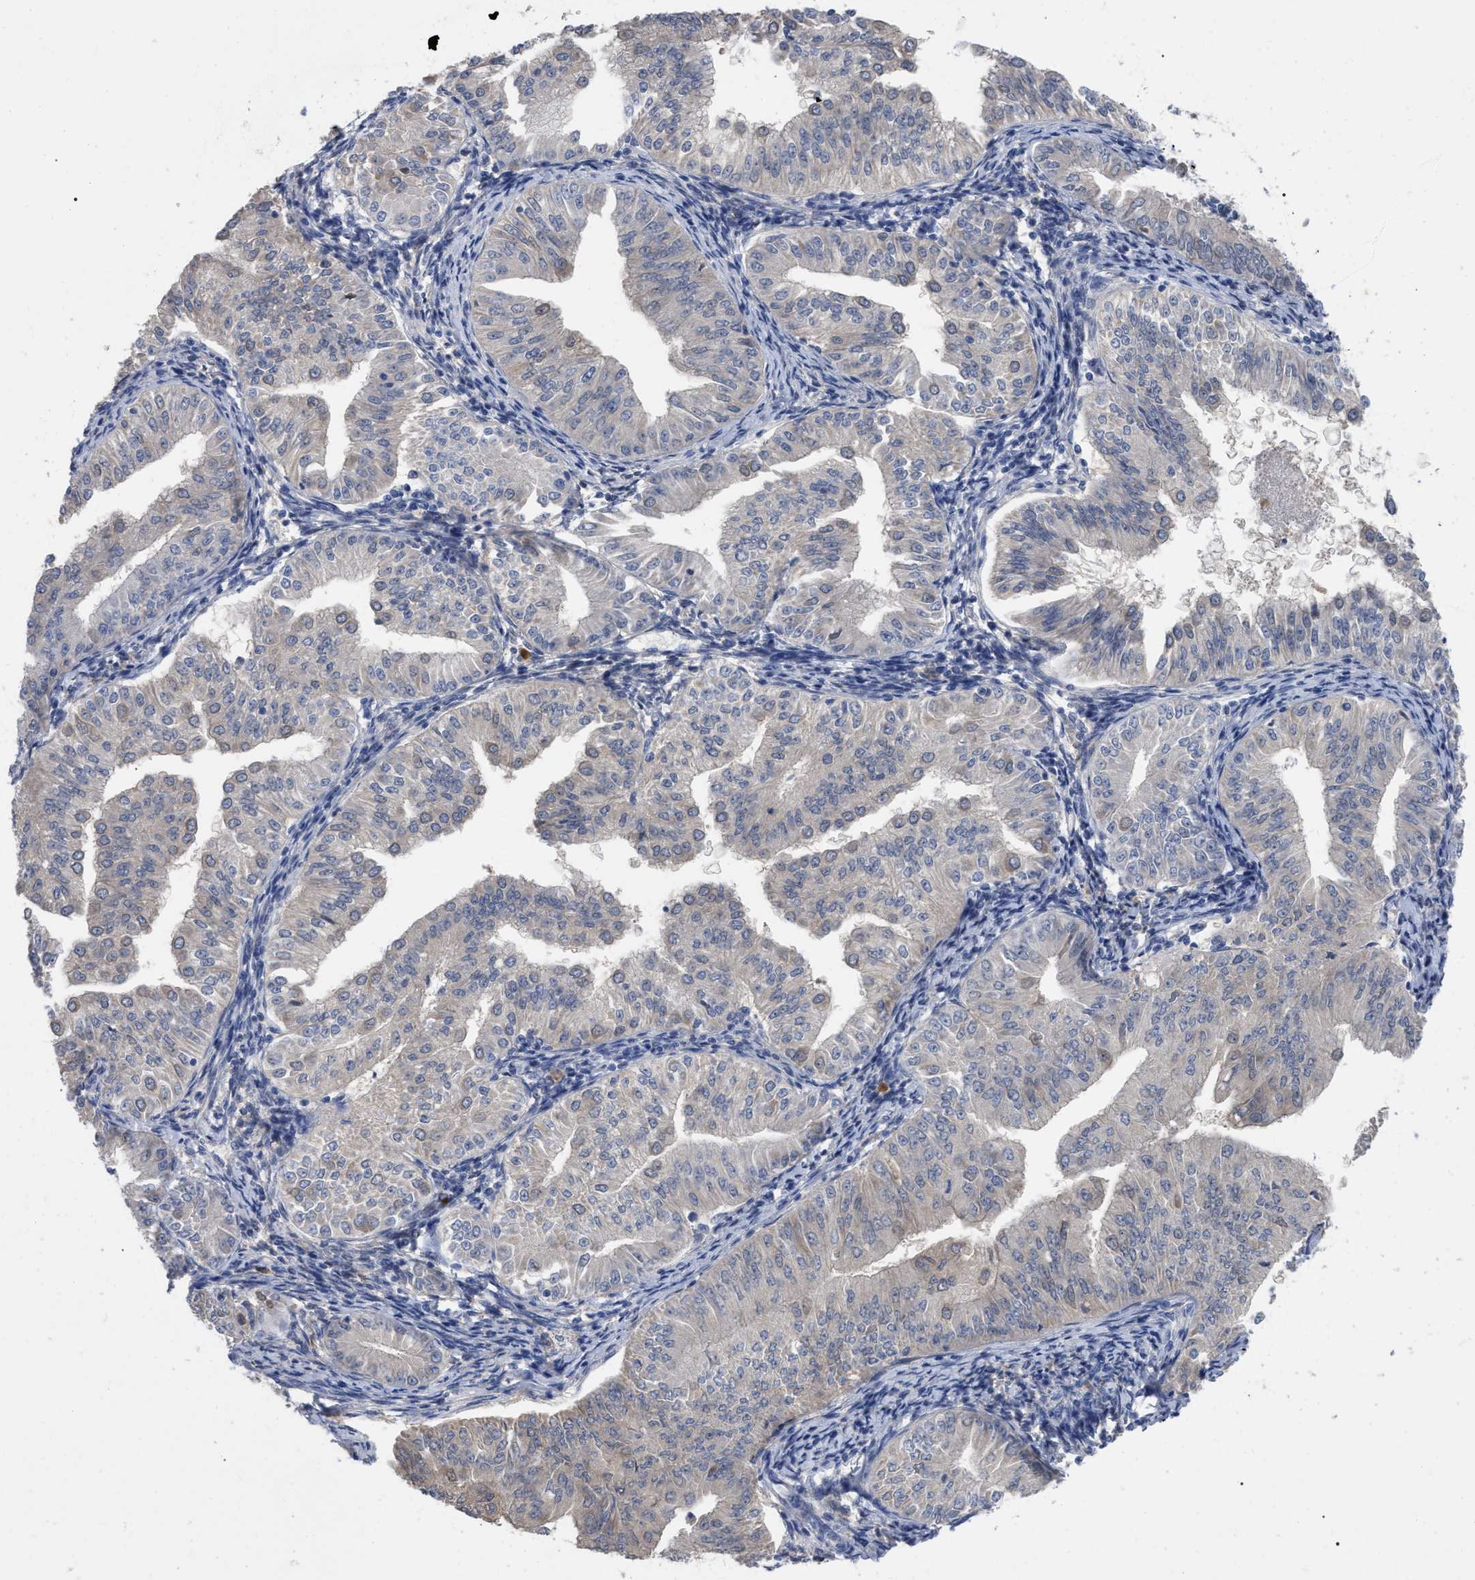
{"staining": {"intensity": "weak", "quantity": "25%-75%", "location": "cytoplasmic/membranous"}, "tissue": "endometrial cancer", "cell_type": "Tumor cells", "image_type": "cancer", "snomed": [{"axis": "morphology", "description": "Normal tissue, NOS"}, {"axis": "morphology", "description": "Adenocarcinoma, NOS"}, {"axis": "topography", "description": "Endometrium"}], "caption": "Immunohistochemistry (IHC) of human endometrial cancer shows low levels of weak cytoplasmic/membranous expression in about 25%-75% of tumor cells.", "gene": "IGHV5-51", "patient": {"sex": "female", "age": 53}}